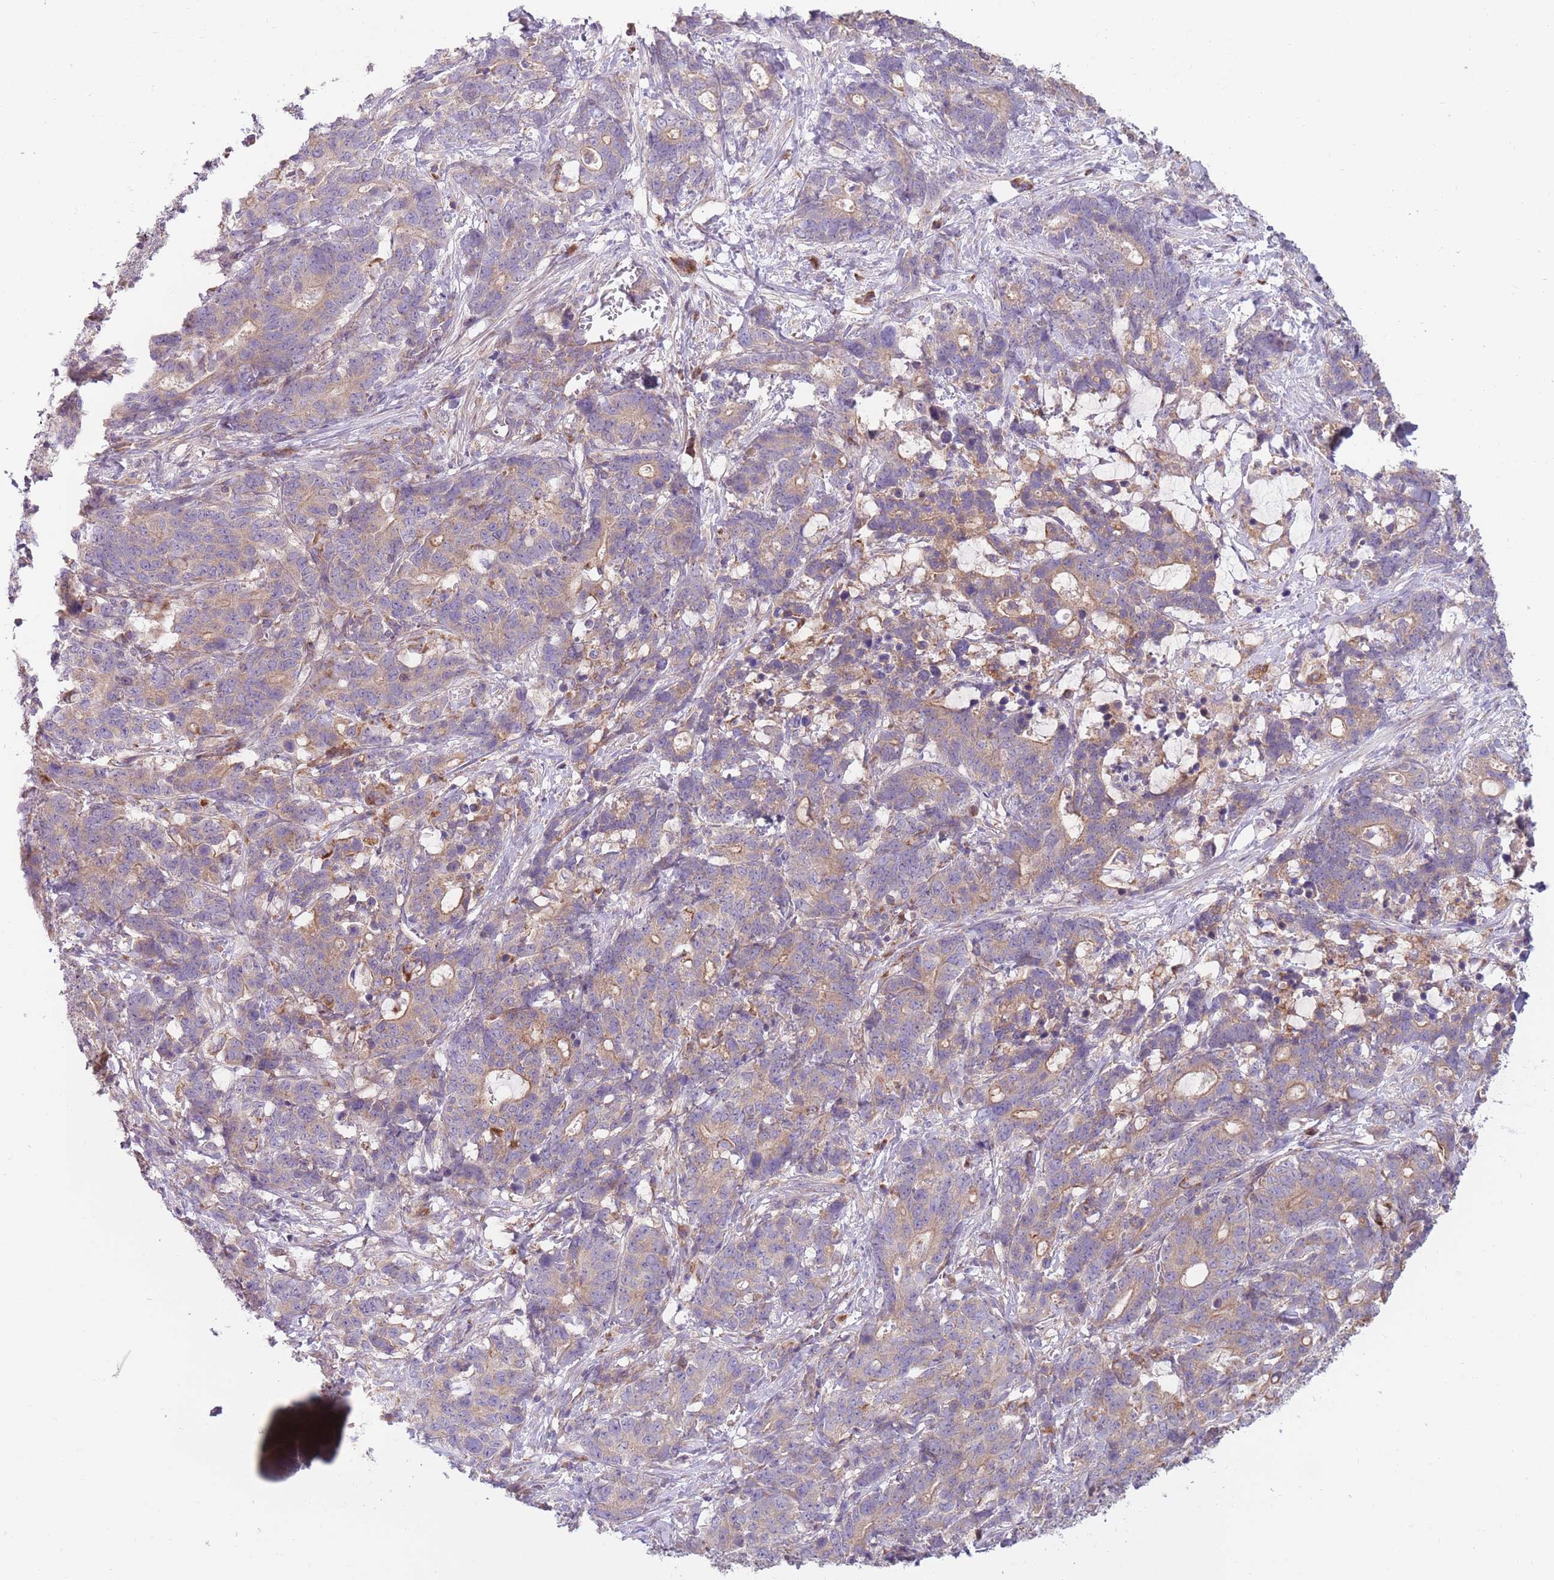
{"staining": {"intensity": "moderate", "quantity": "25%-75%", "location": "cytoplasmic/membranous"}, "tissue": "stomach cancer", "cell_type": "Tumor cells", "image_type": "cancer", "snomed": [{"axis": "morphology", "description": "Normal tissue, NOS"}, {"axis": "morphology", "description": "Adenocarcinoma, NOS"}, {"axis": "topography", "description": "Stomach"}], "caption": "IHC (DAB (3,3'-diaminobenzidine)) staining of stomach adenocarcinoma exhibits moderate cytoplasmic/membranous protein expression in about 25%-75% of tumor cells. Nuclei are stained in blue.", "gene": "NDUFA9", "patient": {"sex": "female", "age": 64}}